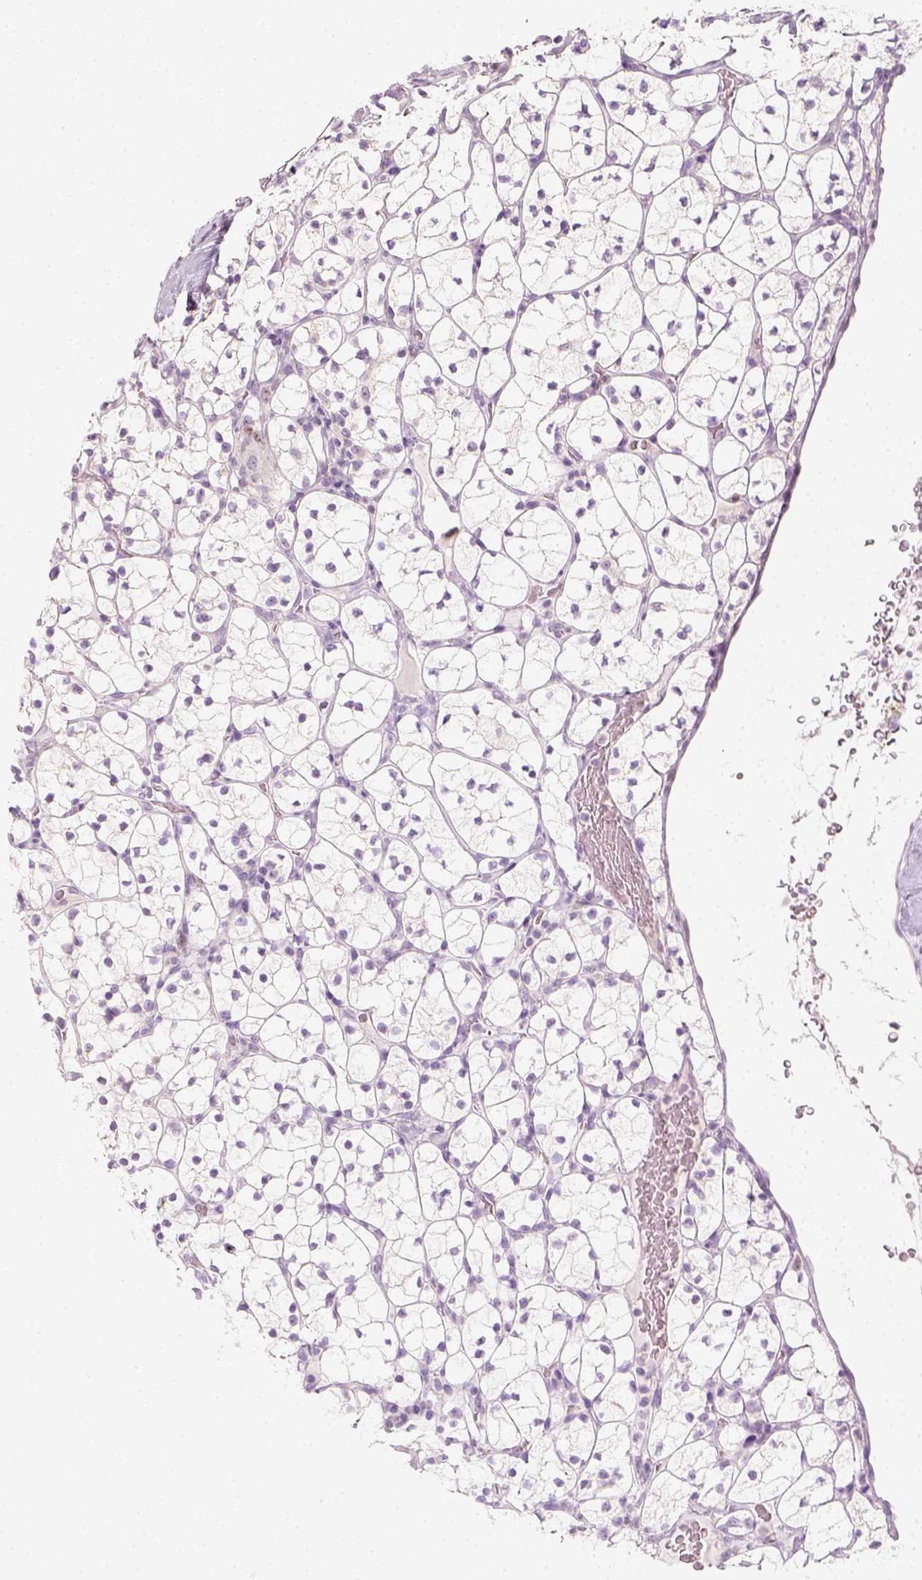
{"staining": {"intensity": "negative", "quantity": "none", "location": "none"}, "tissue": "renal cancer", "cell_type": "Tumor cells", "image_type": "cancer", "snomed": [{"axis": "morphology", "description": "Adenocarcinoma, NOS"}, {"axis": "topography", "description": "Kidney"}], "caption": "Protein analysis of renal cancer shows no significant staining in tumor cells.", "gene": "LCA5", "patient": {"sex": "female", "age": 89}}